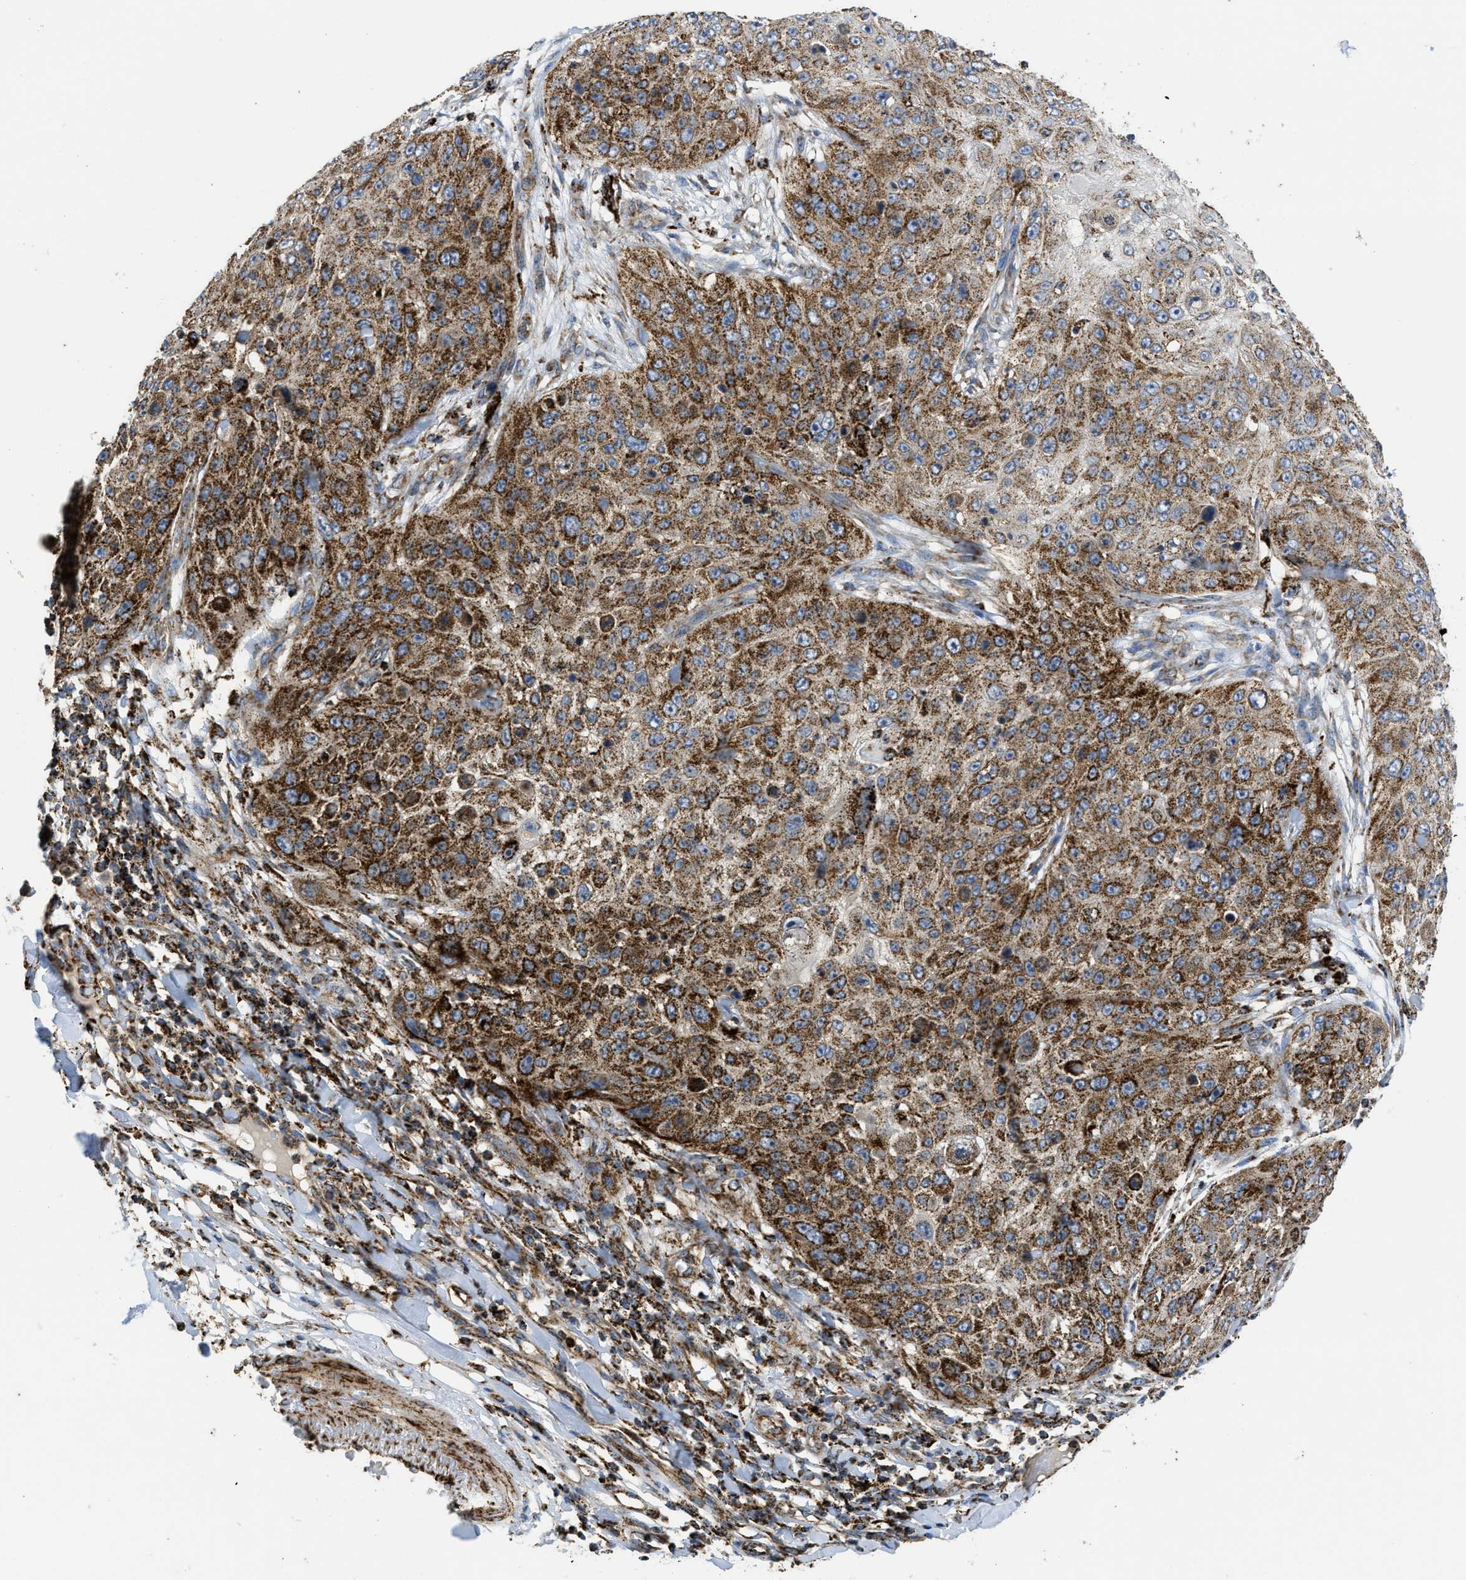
{"staining": {"intensity": "strong", "quantity": ">75%", "location": "cytoplasmic/membranous"}, "tissue": "skin cancer", "cell_type": "Tumor cells", "image_type": "cancer", "snomed": [{"axis": "morphology", "description": "Squamous cell carcinoma, NOS"}, {"axis": "topography", "description": "Skin"}], "caption": "High-power microscopy captured an IHC histopathology image of skin cancer, revealing strong cytoplasmic/membranous positivity in approximately >75% of tumor cells. The staining was performed using DAB to visualize the protein expression in brown, while the nuclei were stained in blue with hematoxylin (Magnification: 20x).", "gene": "SQOR", "patient": {"sex": "female", "age": 80}}